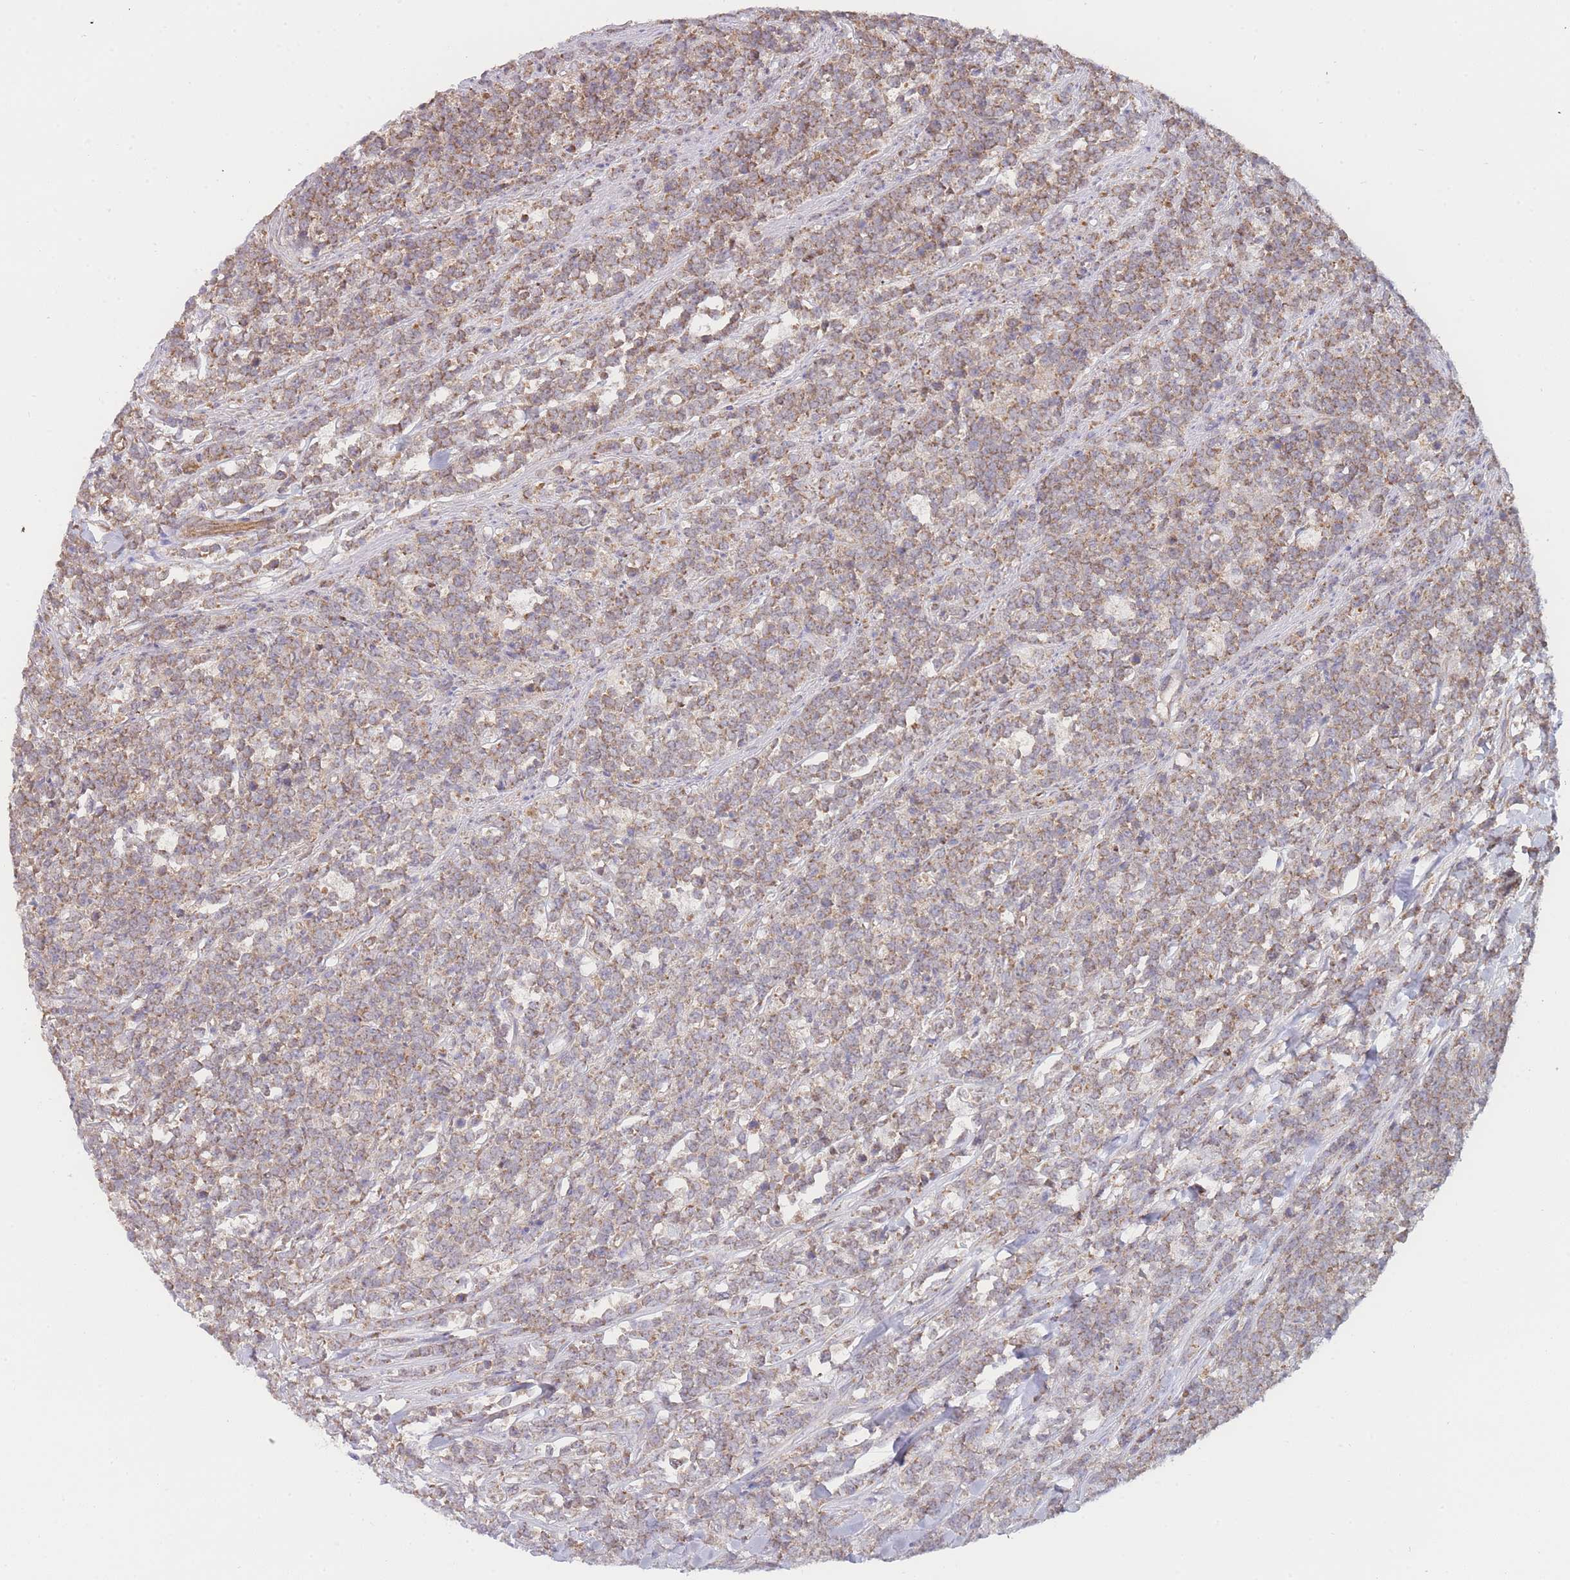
{"staining": {"intensity": "moderate", "quantity": ">75%", "location": "cytoplasmic/membranous"}, "tissue": "lymphoma", "cell_type": "Tumor cells", "image_type": "cancer", "snomed": [{"axis": "morphology", "description": "Malignant lymphoma, non-Hodgkin's type, High grade"}, {"axis": "topography", "description": "Small intestine"}, {"axis": "topography", "description": "Colon"}], "caption": "IHC image of high-grade malignant lymphoma, non-Hodgkin's type stained for a protein (brown), which displays medium levels of moderate cytoplasmic/membranous expression in approximately >75% of tumor cells.", "gene": "MRPS18B", "patient": {"sex": "male", "age": 8}}